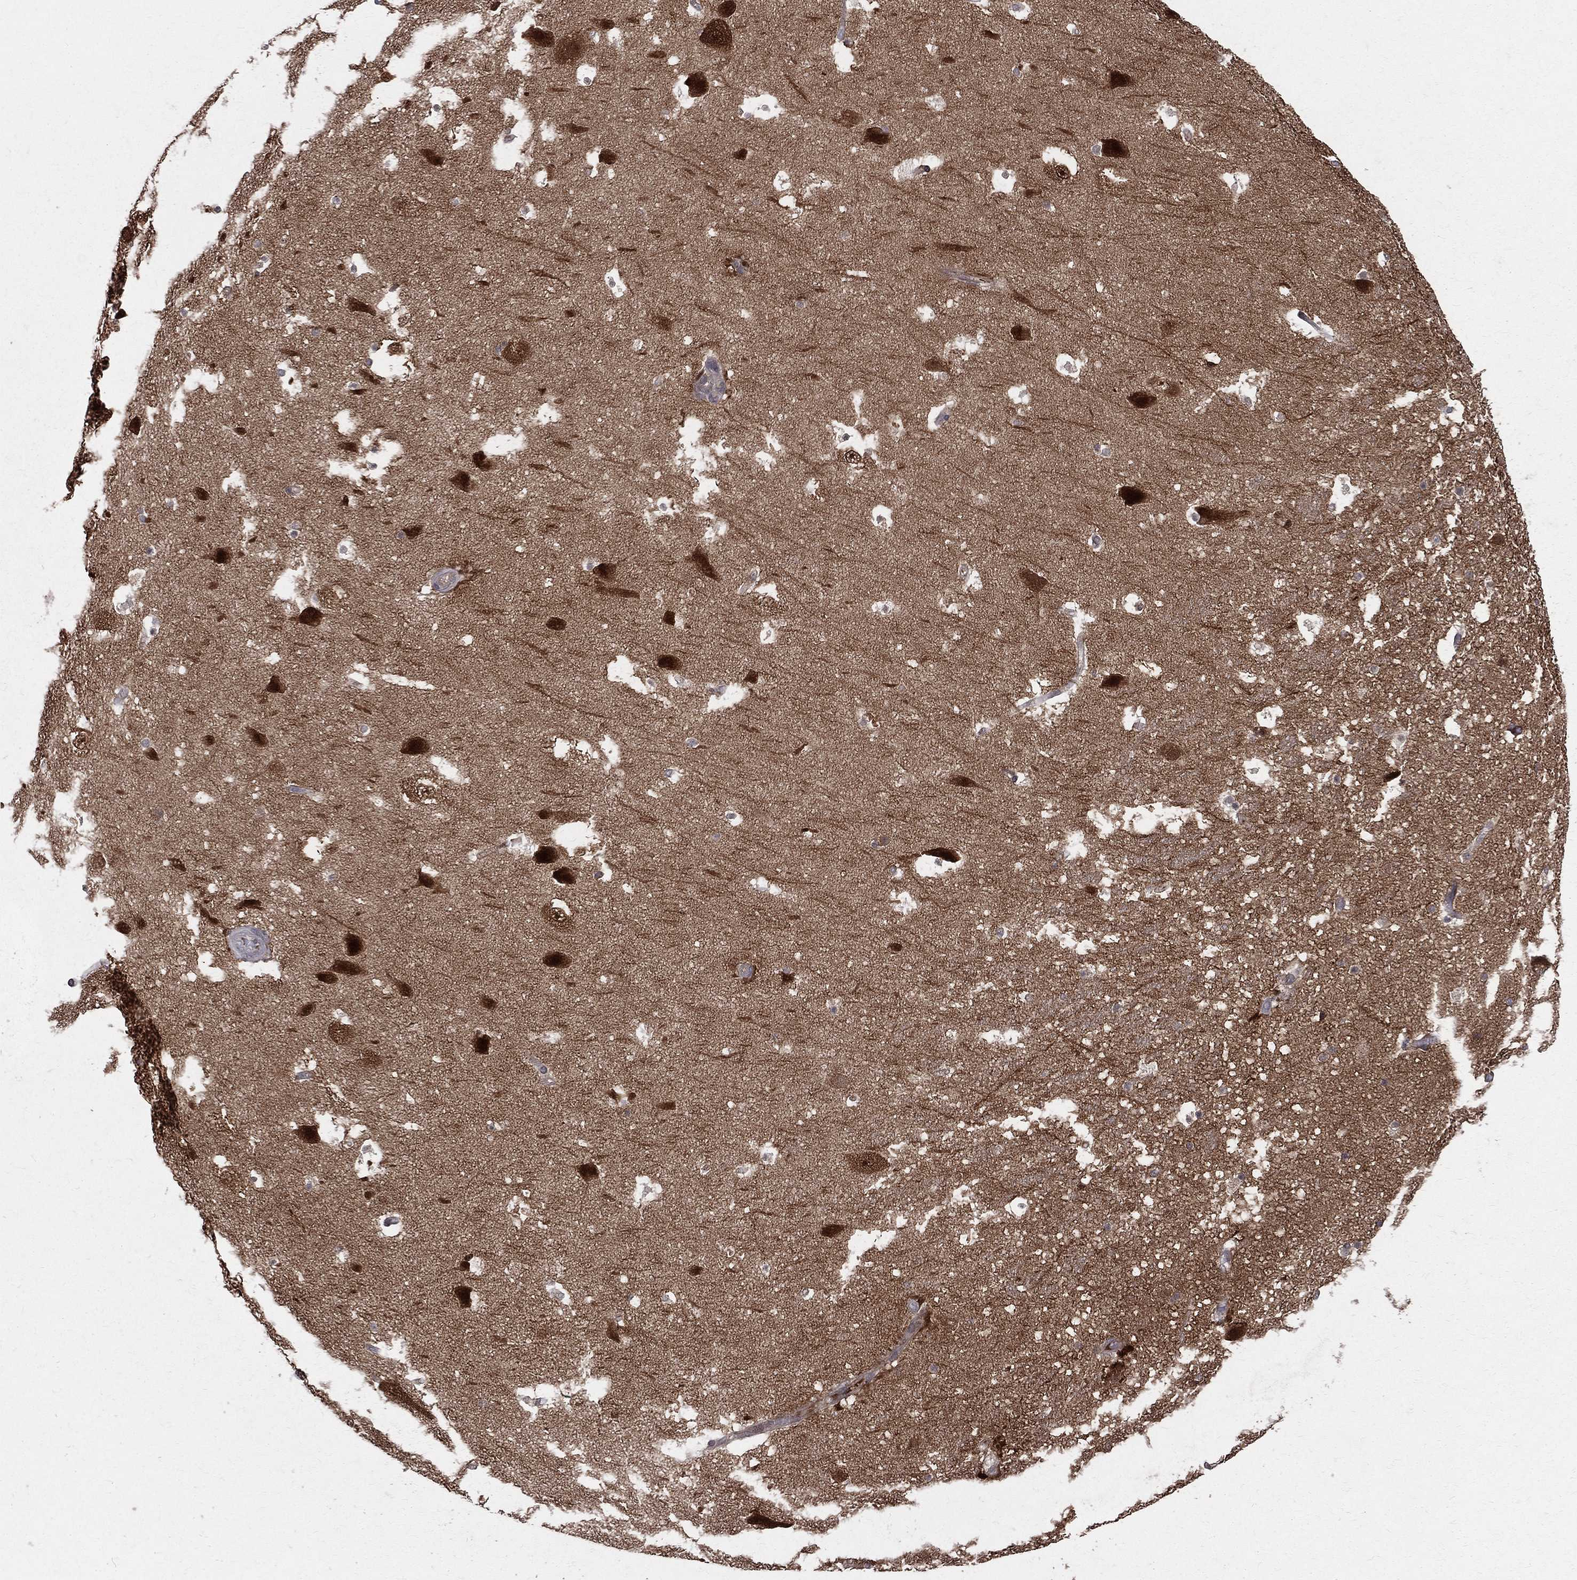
{"staining": {"intensity": "negative", "quantity": "none", "location": "none"}, "tissue": "hippocampus", "cell_type": "Glial cells", "image_type": "normal", "snomed": [{"axis": "morphology", "description": "Normal tissue, NOS"}, {"axis": "topography", "description": "Hippocampus"}], "caption": "The photomicrograph shows no significant staining in glial cells of hippocampus. Nuclei are stained in blue.", "gene": "DLG4", "patient": {"sex": "male", "age": 51}}